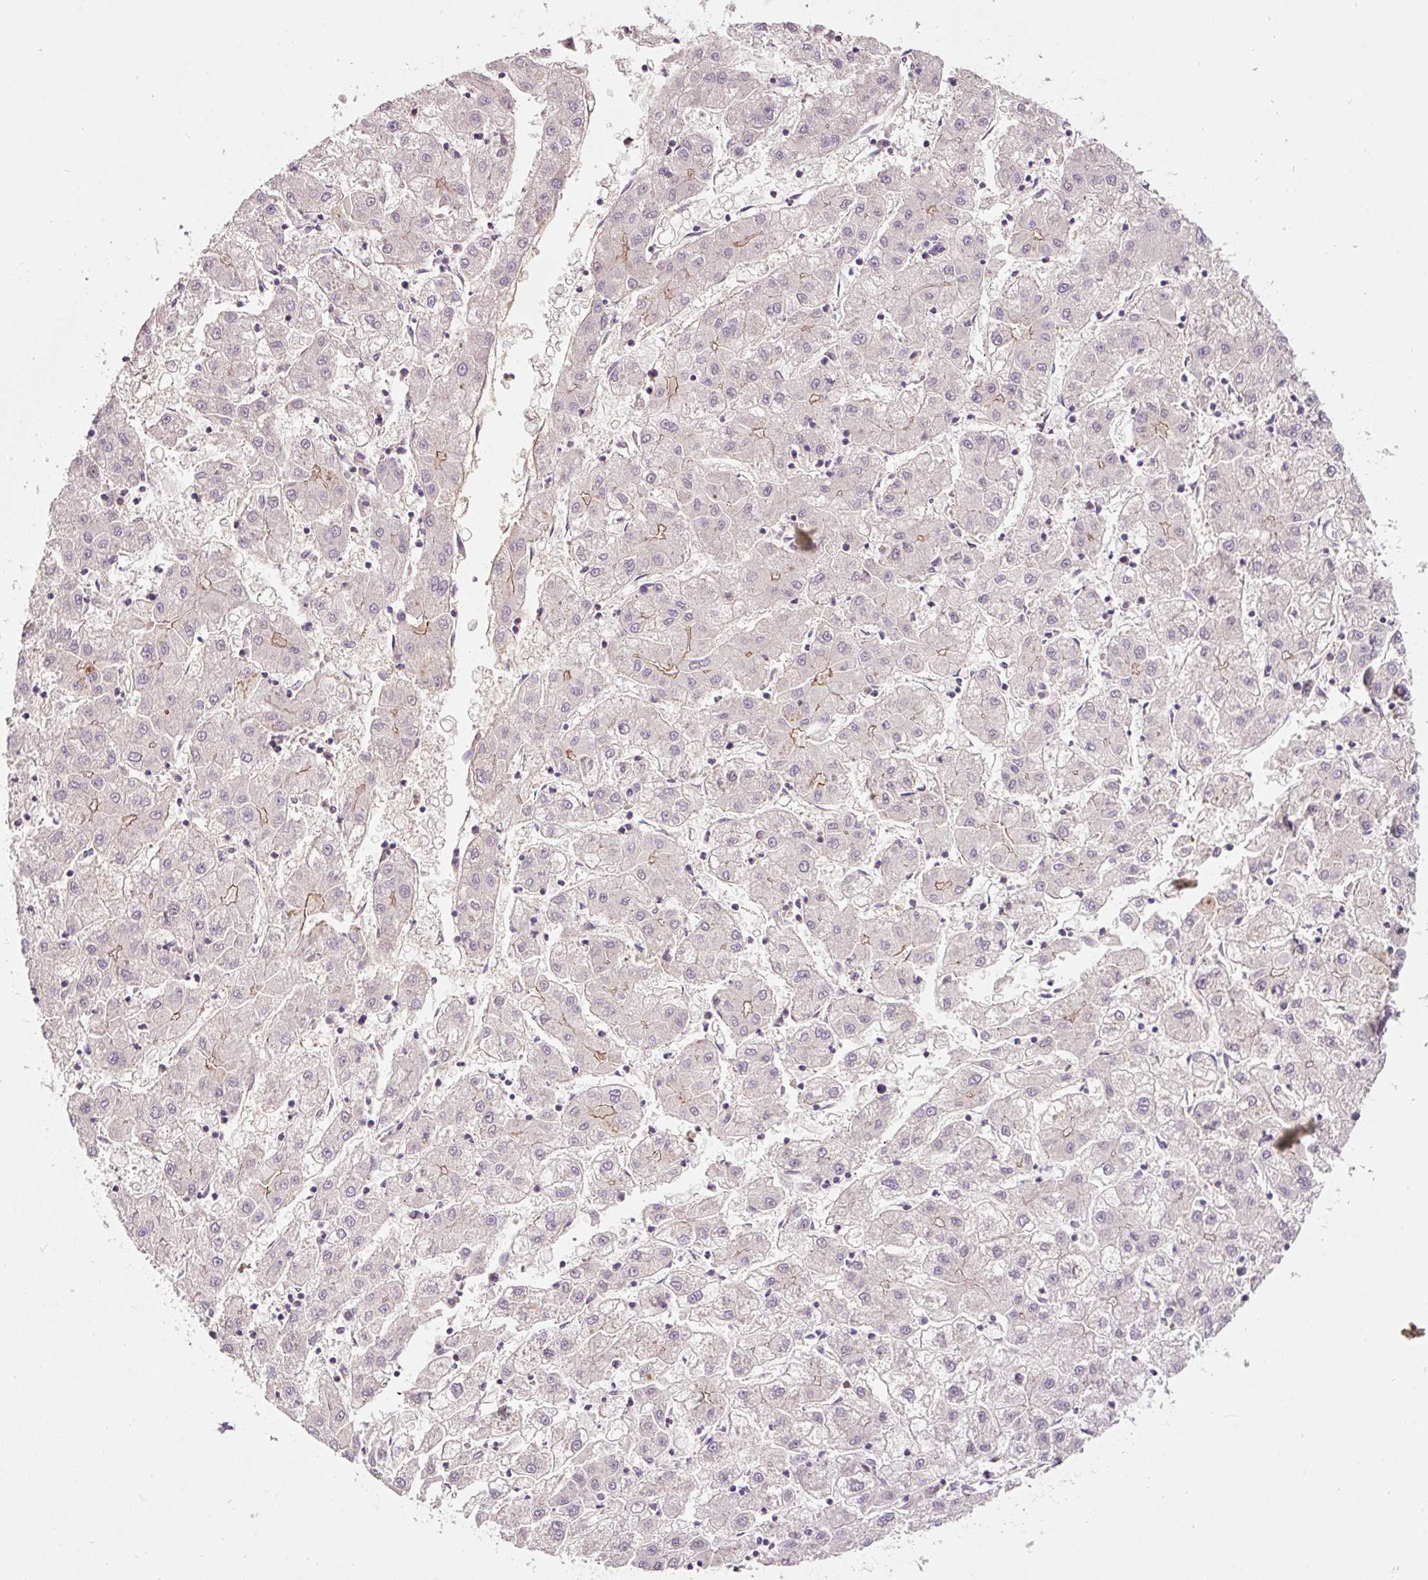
{"staining": {"intensity": "weak", "quantity": "<25%", "location": "cytoplasmic/membranous"}, "tissue": "liver cancer", "cell_type": "Tumor cells", "image_type": "cancer", "snomed": [{"axis": "morphology", "description": "Carcinoma, Hepatocellular, NOS"}, {"axis": "topography", "description": "Liver"}], "caption": "Tumor cells are negative for brown protein staining in hepatocellular carcinoma (liver).", "gene": "TIRAP", "patient": {"sex": "male", "age": 70}}